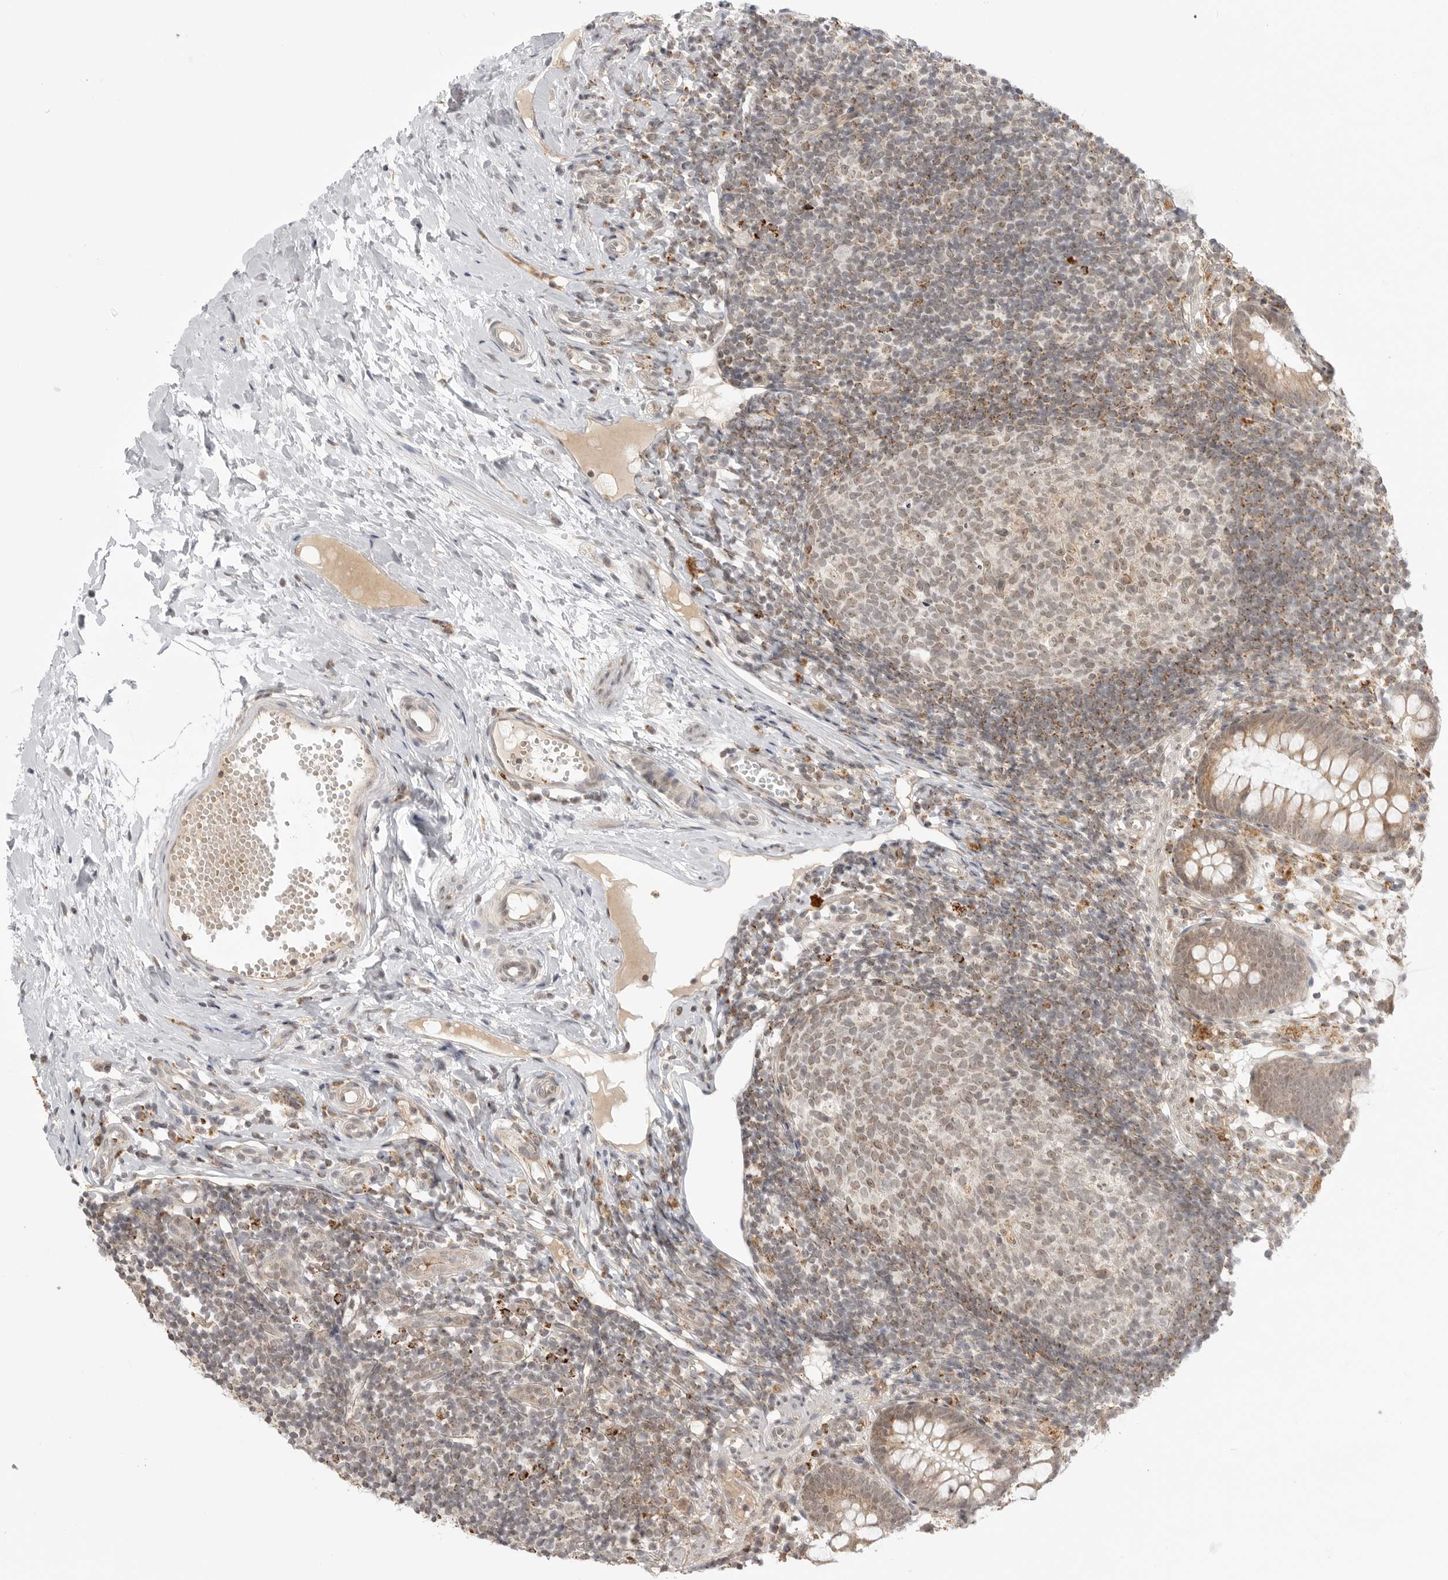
{"staining": {"intensity": "moderate", "quantity": ">75%", "location": "cytoplasmic/membranous"}, "tissue": "appendix", "cell_type": "Glandular cells", "image_type": "normal", "snomed": [{"axis": "morphology", "description": "Normal tissue, NOS"}, {"axis": "topography", "description": "Appendix"}], "caption": "Moderate cytoplasmic/membranous staining is seen in approximately >75% of glandular cells in unremarkable appendix. Using DAB (brown) and hematoxylin (blue) stains, captured at high magnification using brightfield microscopy.", "gene": "KALRN", "patient": {"sex": "female", "age": 20}}